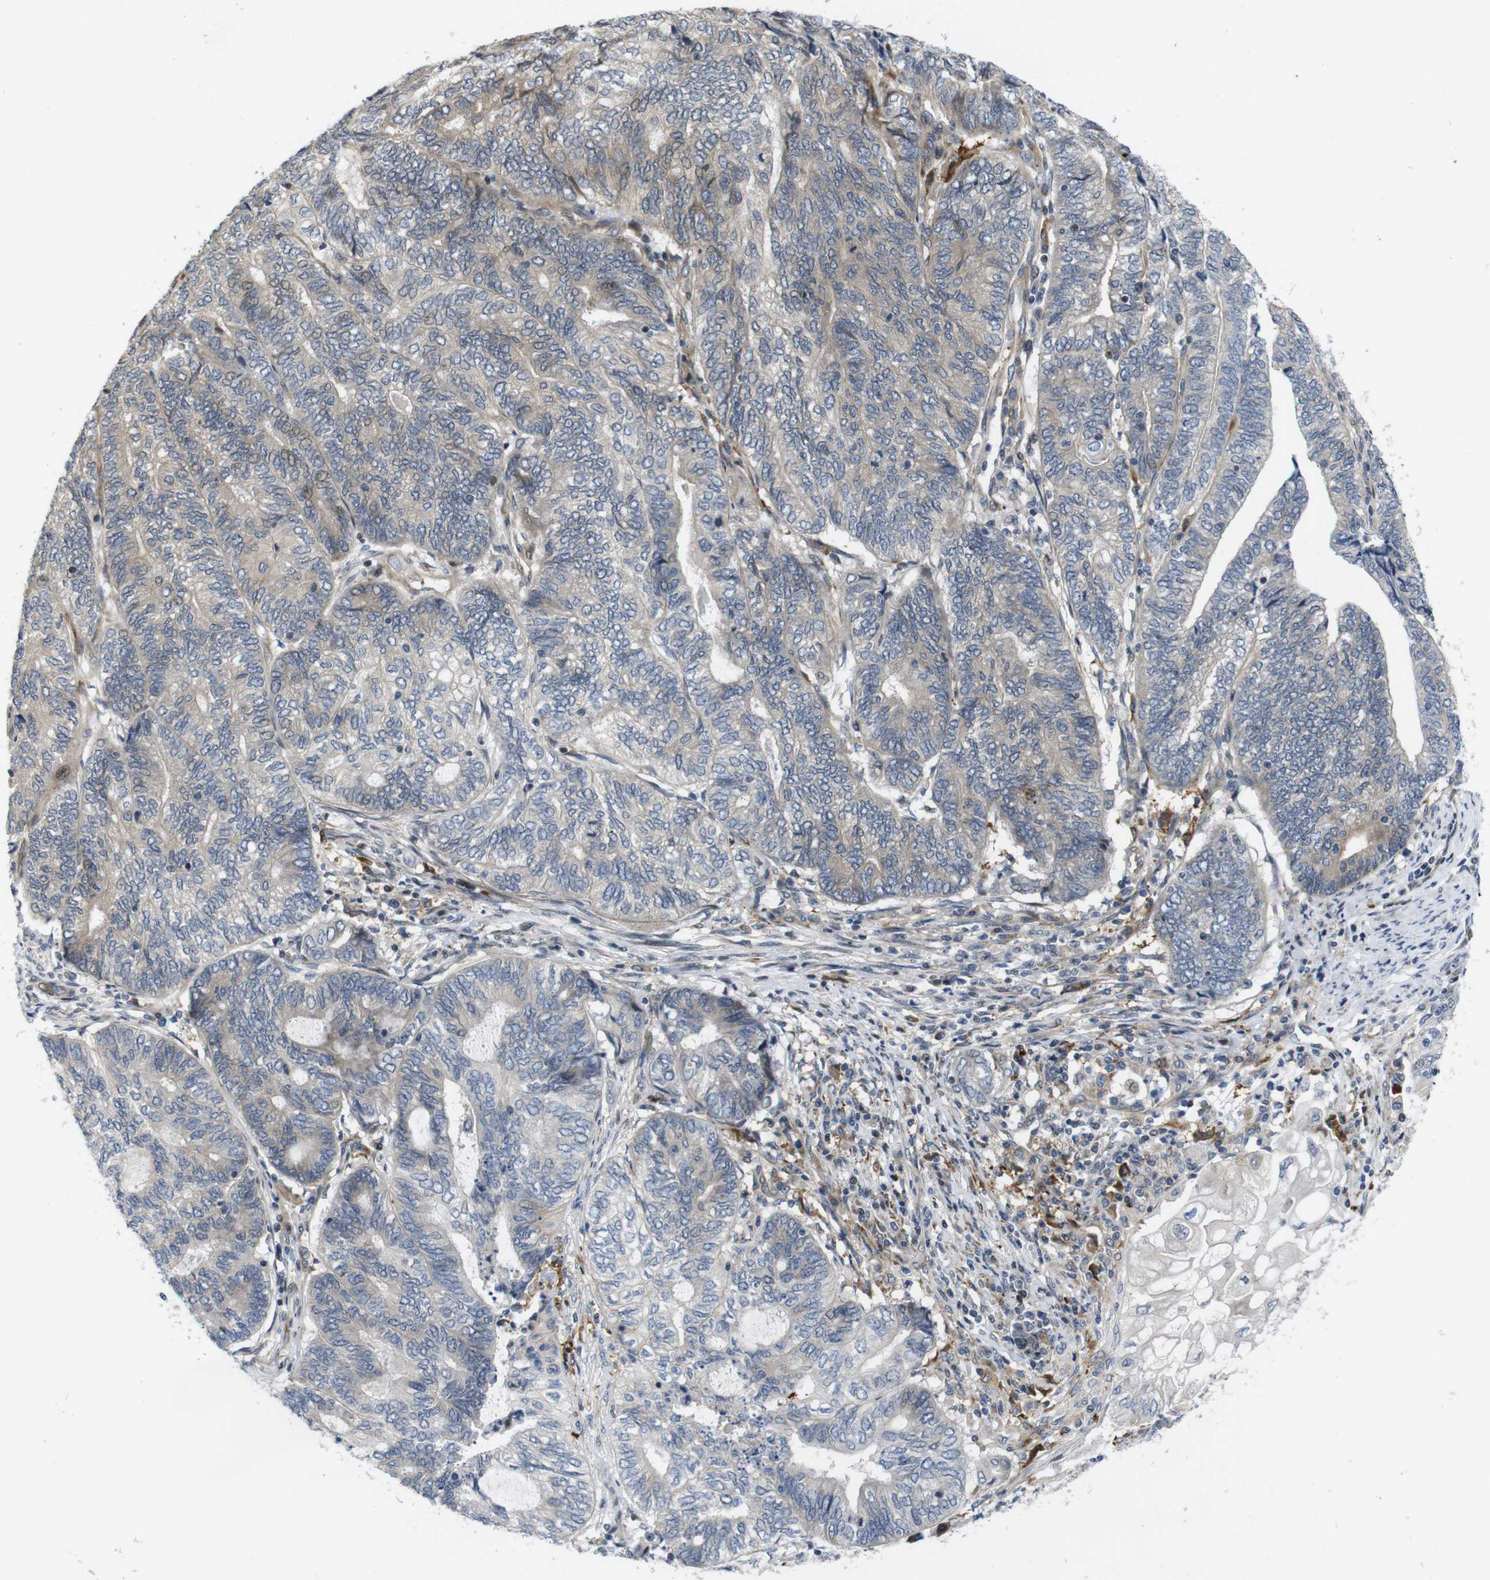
{"staining": {"intensity": "weak", "quantity": "25%-75%", "location": "cytoplasmic/membranous"}, "tissue": "endometrial cancer", "cell_type": "Tumor cells", "image_type": "cancer", "snomed": [{"axis": "morphology", "description": "Adenocarcinoma, NOS"}, {"axis": "topography", "description": "Uterus"}, {"axis": "topography", "description": "Endometrium"}], "caption": "Tumor cells reveal low levels of weak cytoplasmic/membranous staining in about 25%-75% of cells in human endometrial cancer. (DAB (3,3'-diaminobenzidine) IHC with brightfield microscopy, high magnification).", "gene": "ROBO2", "patient": {"sex": "female", "age": 70}}